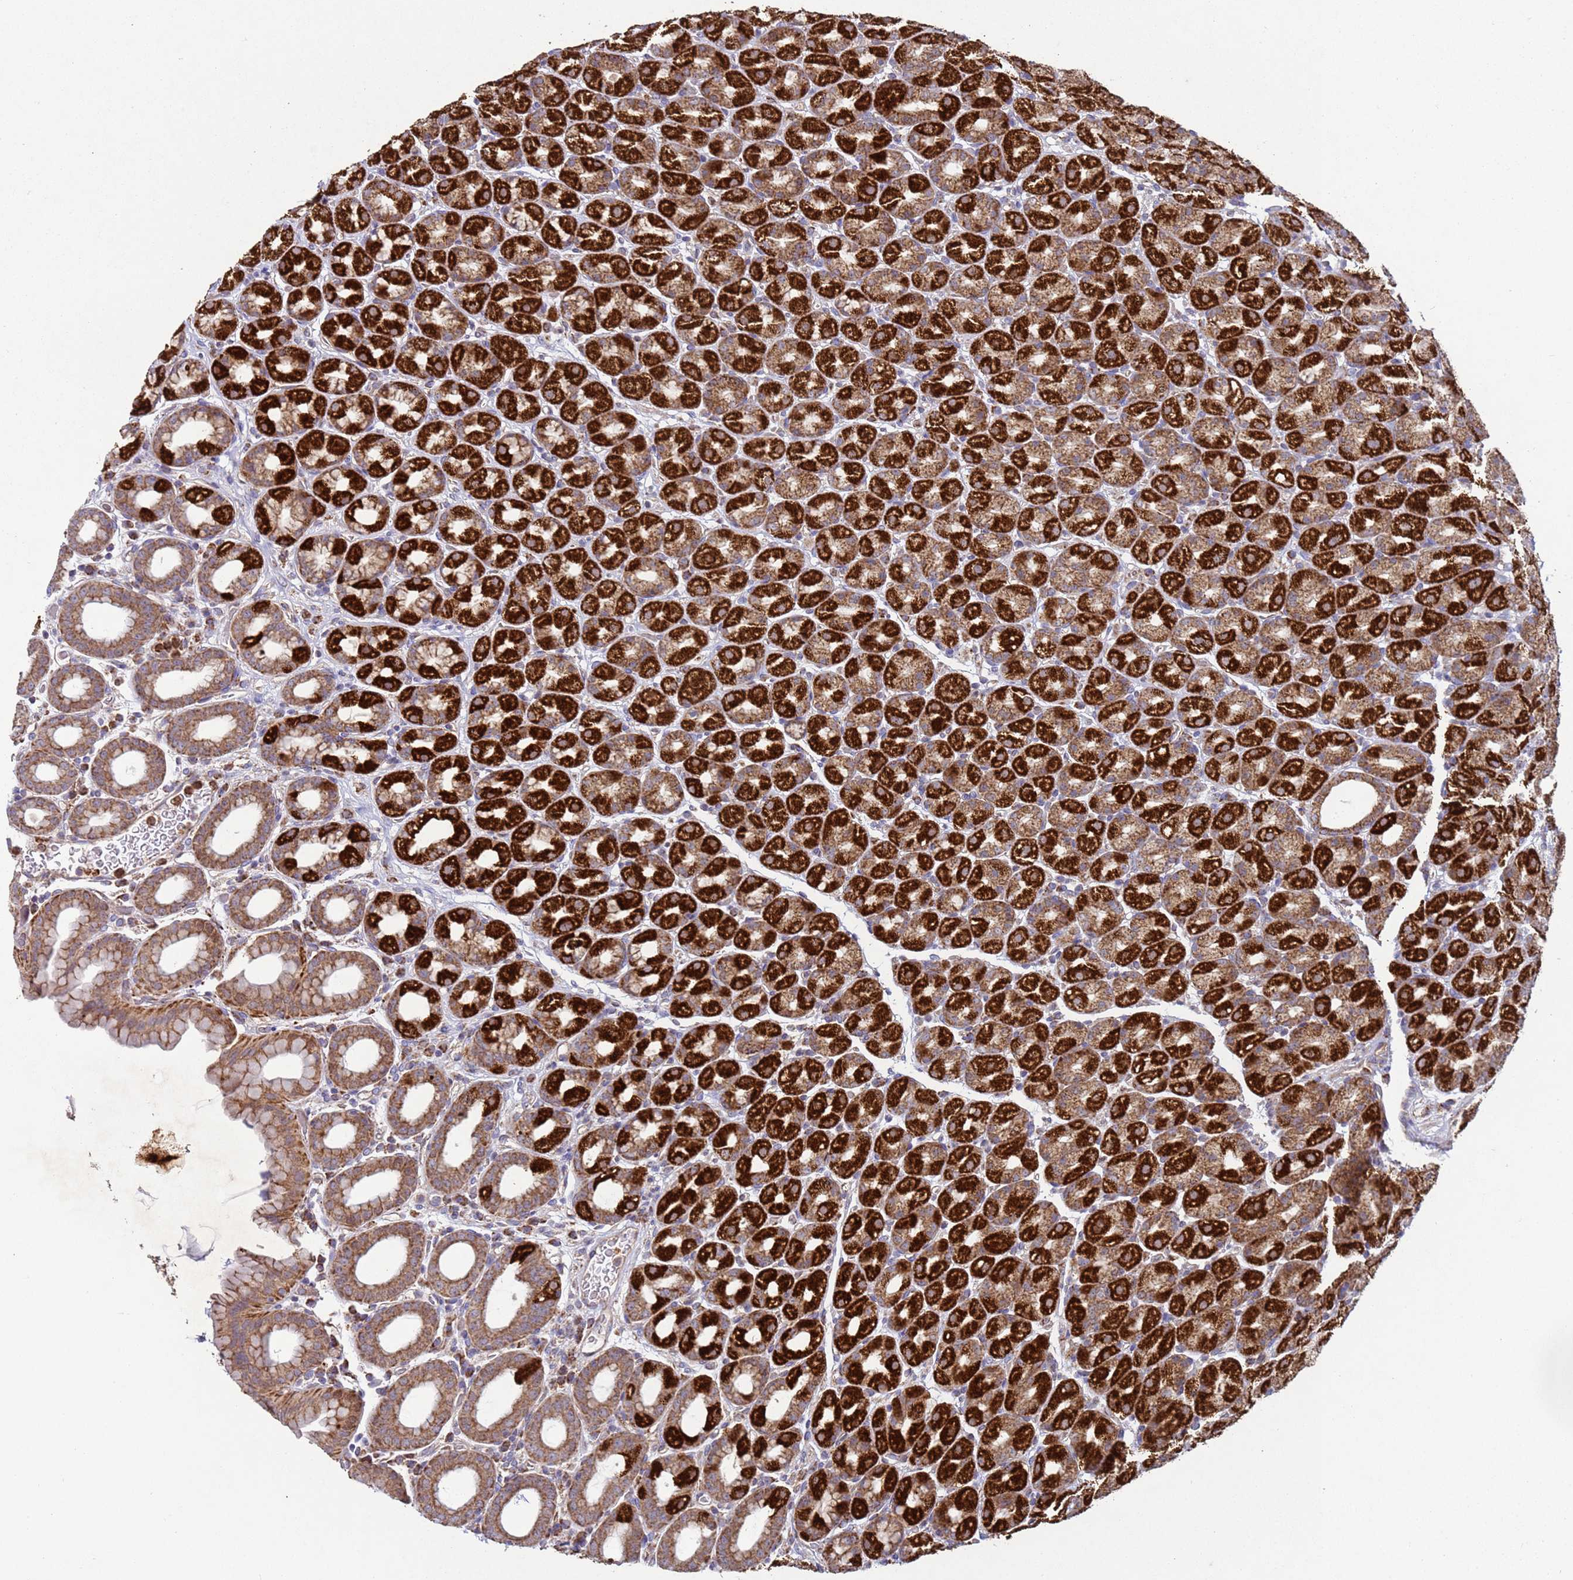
{"staining": {"intensity": "strong", "quantity": ">75%", "location": "cytoplasmic/membranous"}, "tissue": "stomach", "cell_type": "Glandular cells", "image_type": "normal", "snomed": [{"axis": "morphology", "description": "Normal tissue, NOS"}, {"axis": "topography", "description": "Stomach, upper"}], "caption": "About >75% of glandular cells in unremarkable stomach exhibit strong cytoplasmic/membranous protein expression as visualized by brown immunohistochemical staining.", "gene": "FBXO33", "patient": {"sex": "male", "age": 68}}